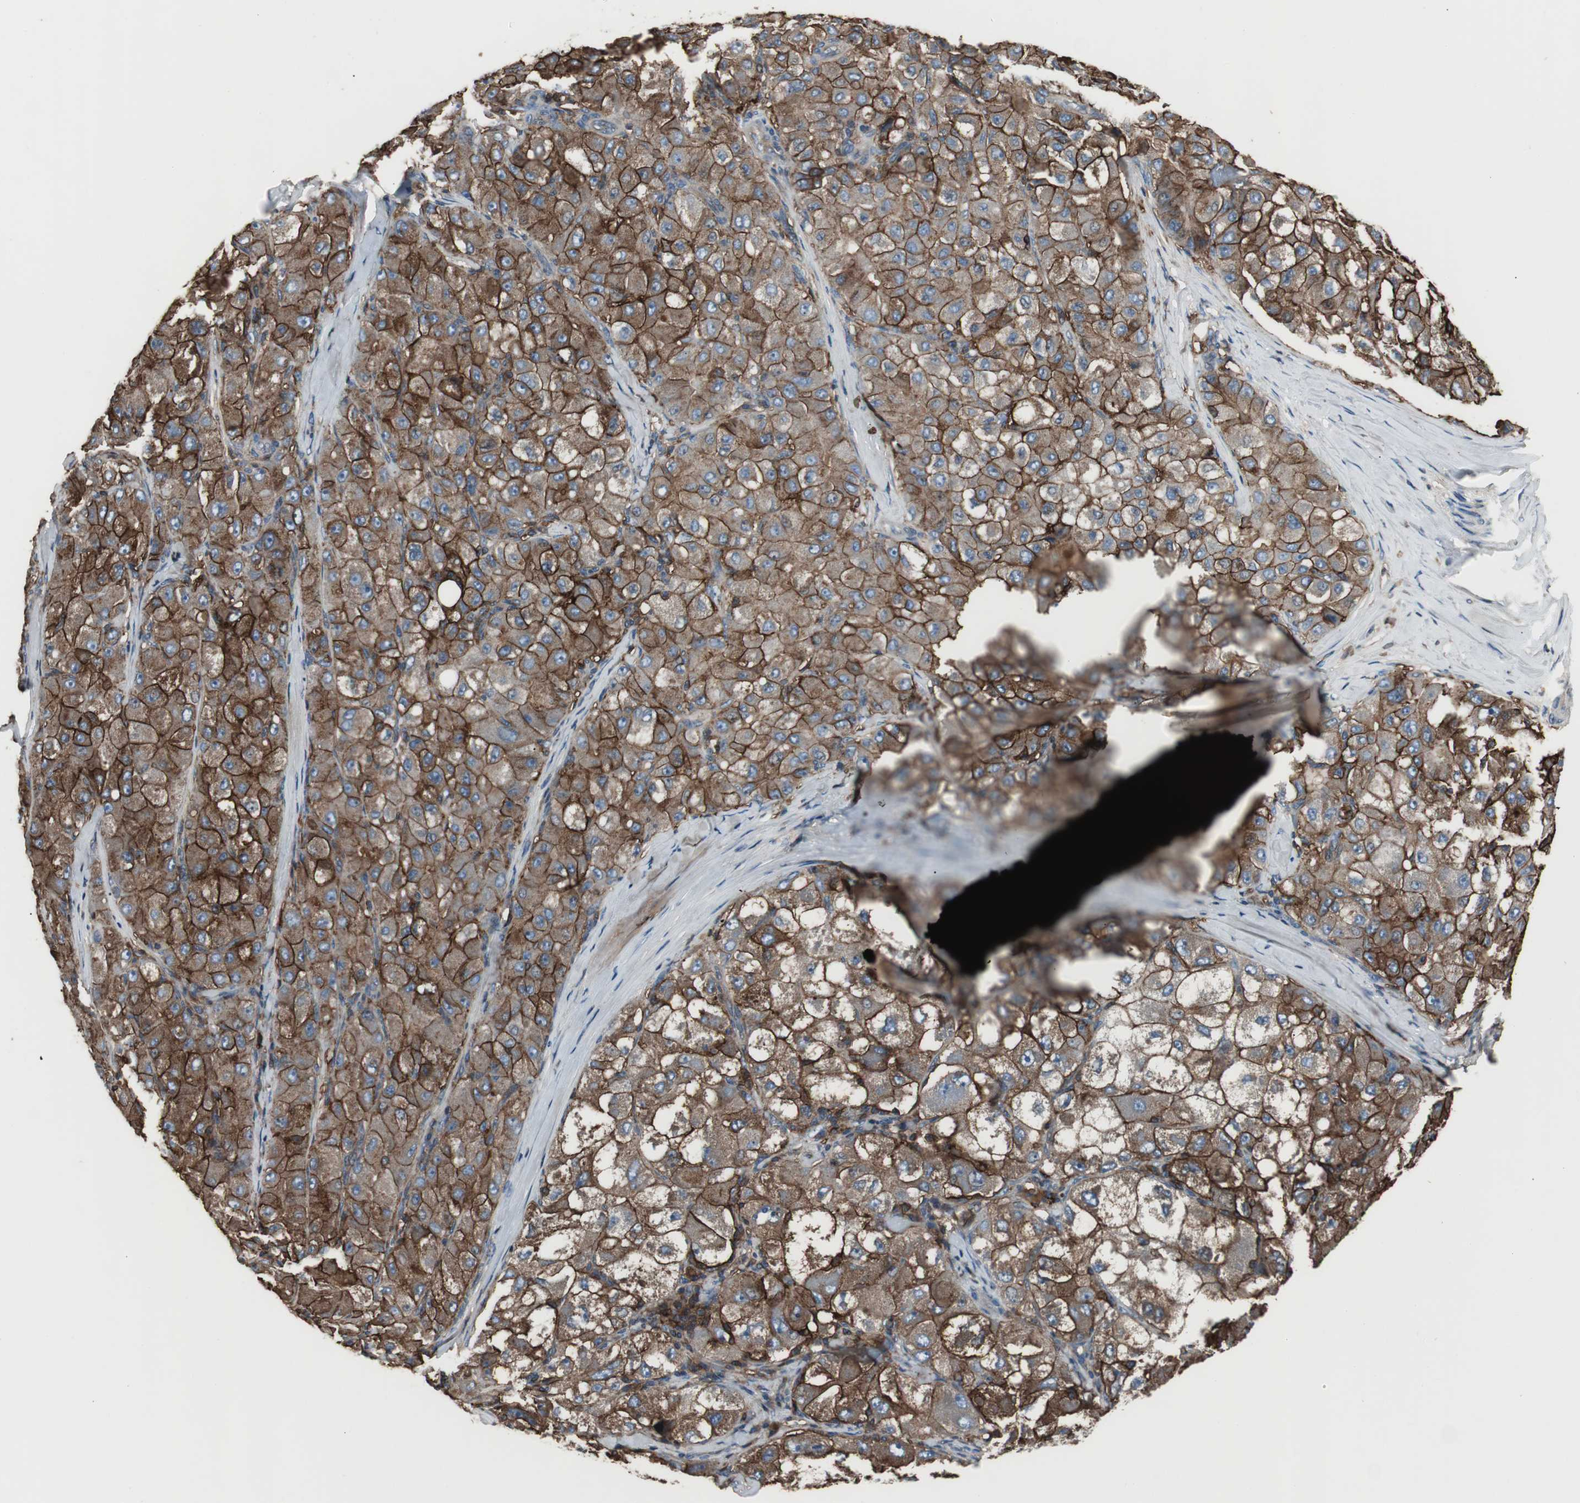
{"staining": {"intensity": "strong", "quantity": ">75%", "location": "cytoplasmic/membranous"}, "tissue": "liver cancer", "cell_type": "Tumor cells", "image_type": "cancer", "snomed": [{"axis": "morphology", "description": "Carcinoma, Hepatocellular, NOS"}, {"axis": "topography", "description": "Liver"}], "caption": "Liver cancer (hepatocellular carcinoma) stained for a protein demonstrates strong cytoplasmic/membranous positivity in tumor cells.", "gene": "B2M", "patient": {"sex": "male", "age": 80}}